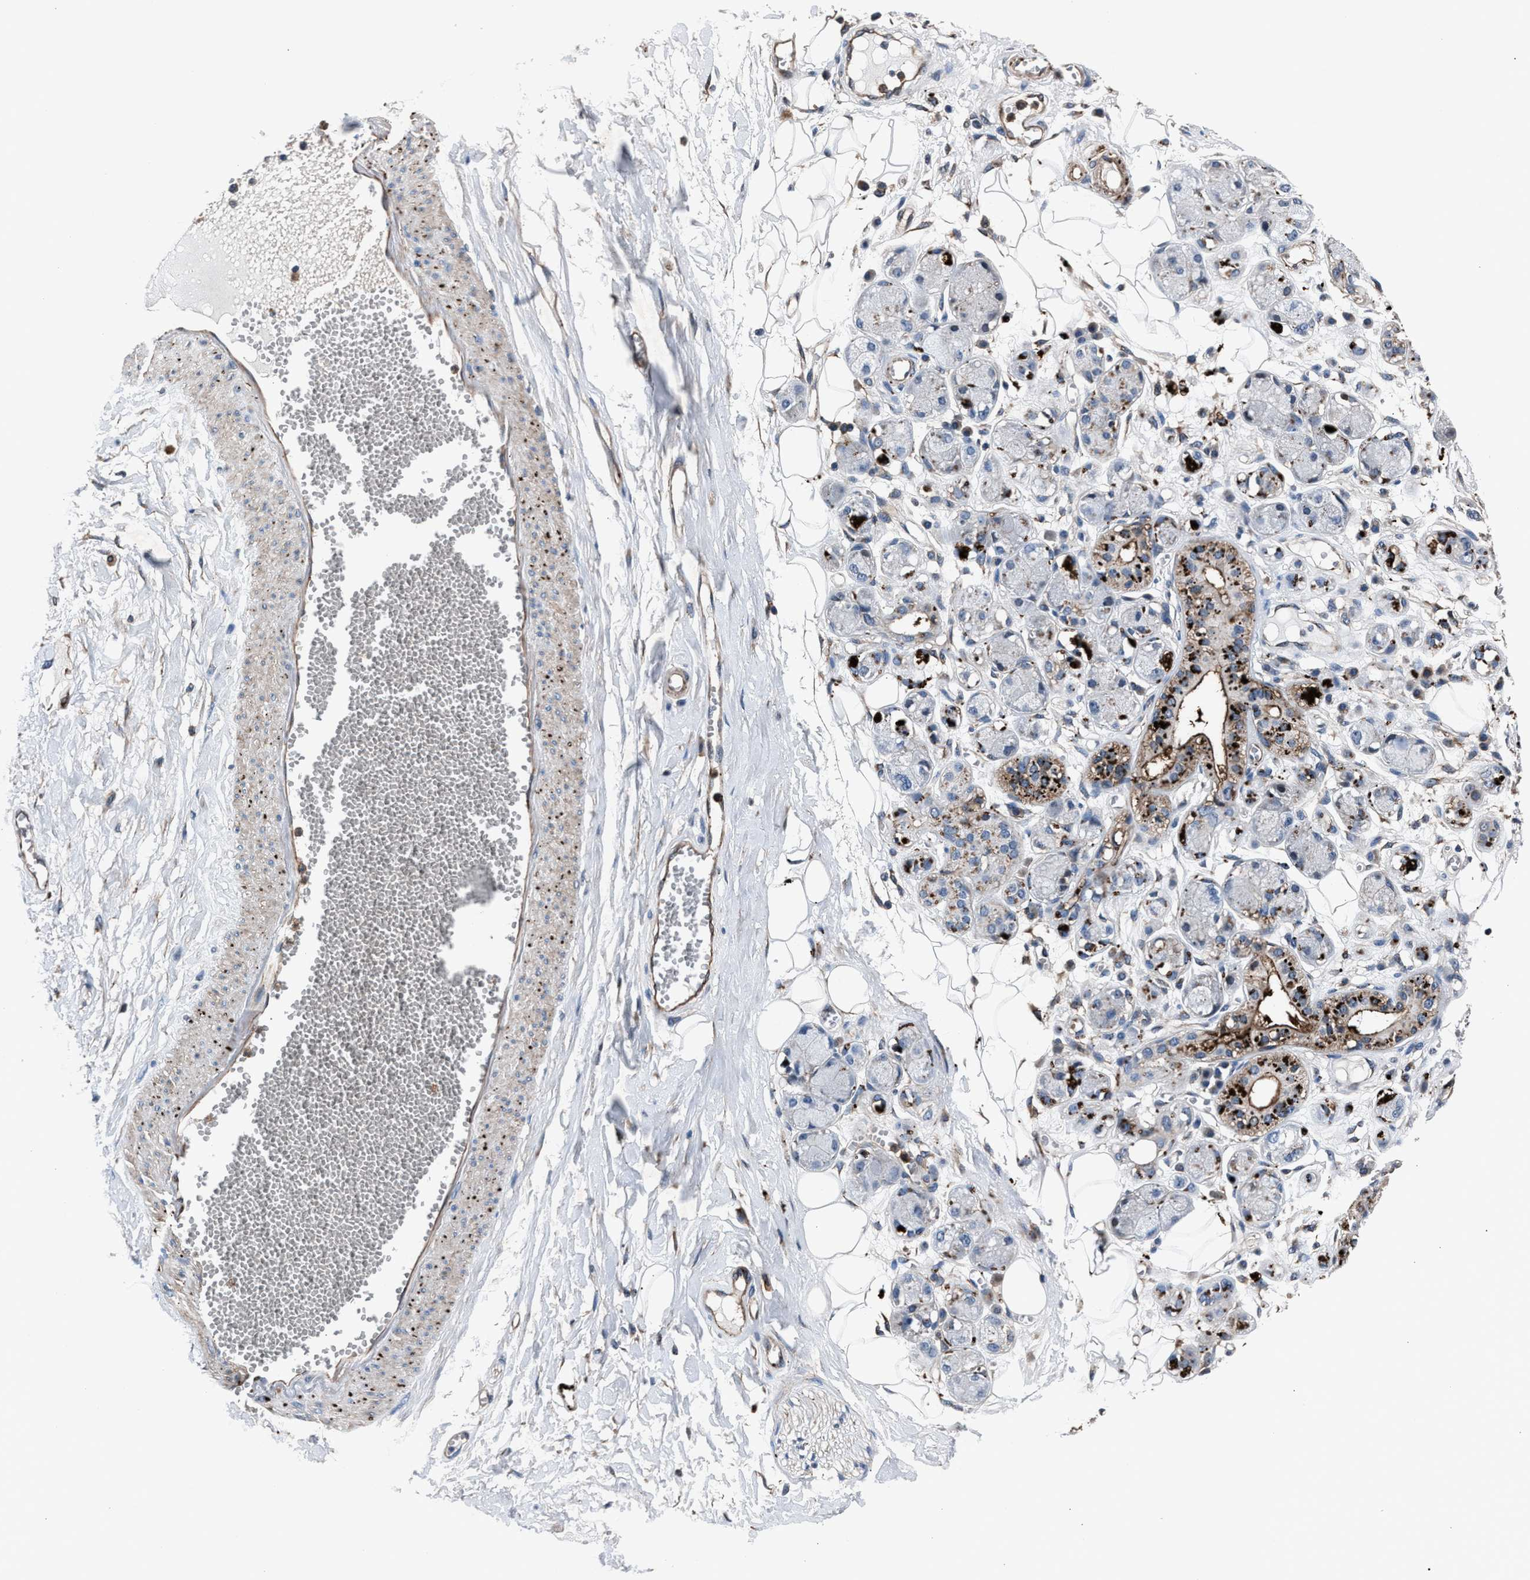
{"staining": {"intensity": "strong", "quantity": ">75%", "location": "cytoplasmic/membranous"}, "tissue": "adipose tissue", "cell_type": "Adipocytes", "image_type": "normal", "snomed": [{"axis": "morphology", "description": "Normal tissue, NOS"}, {"axis": "morphology", "description": "Inflammation, NOS"}, {"axis": "topography", "description": "Salivary gland"}, {"axis": "topography", "description": "Peripheral nerve tissue"}], "caption": "DAB immunohistochemical staining of unremarkable adipose tissue reveals strong cytoplasmic/membranous protein staining in about >75% of adipocytes.", "gene": "MFSD11", "patient": {"sex": "female", "age": 75}}